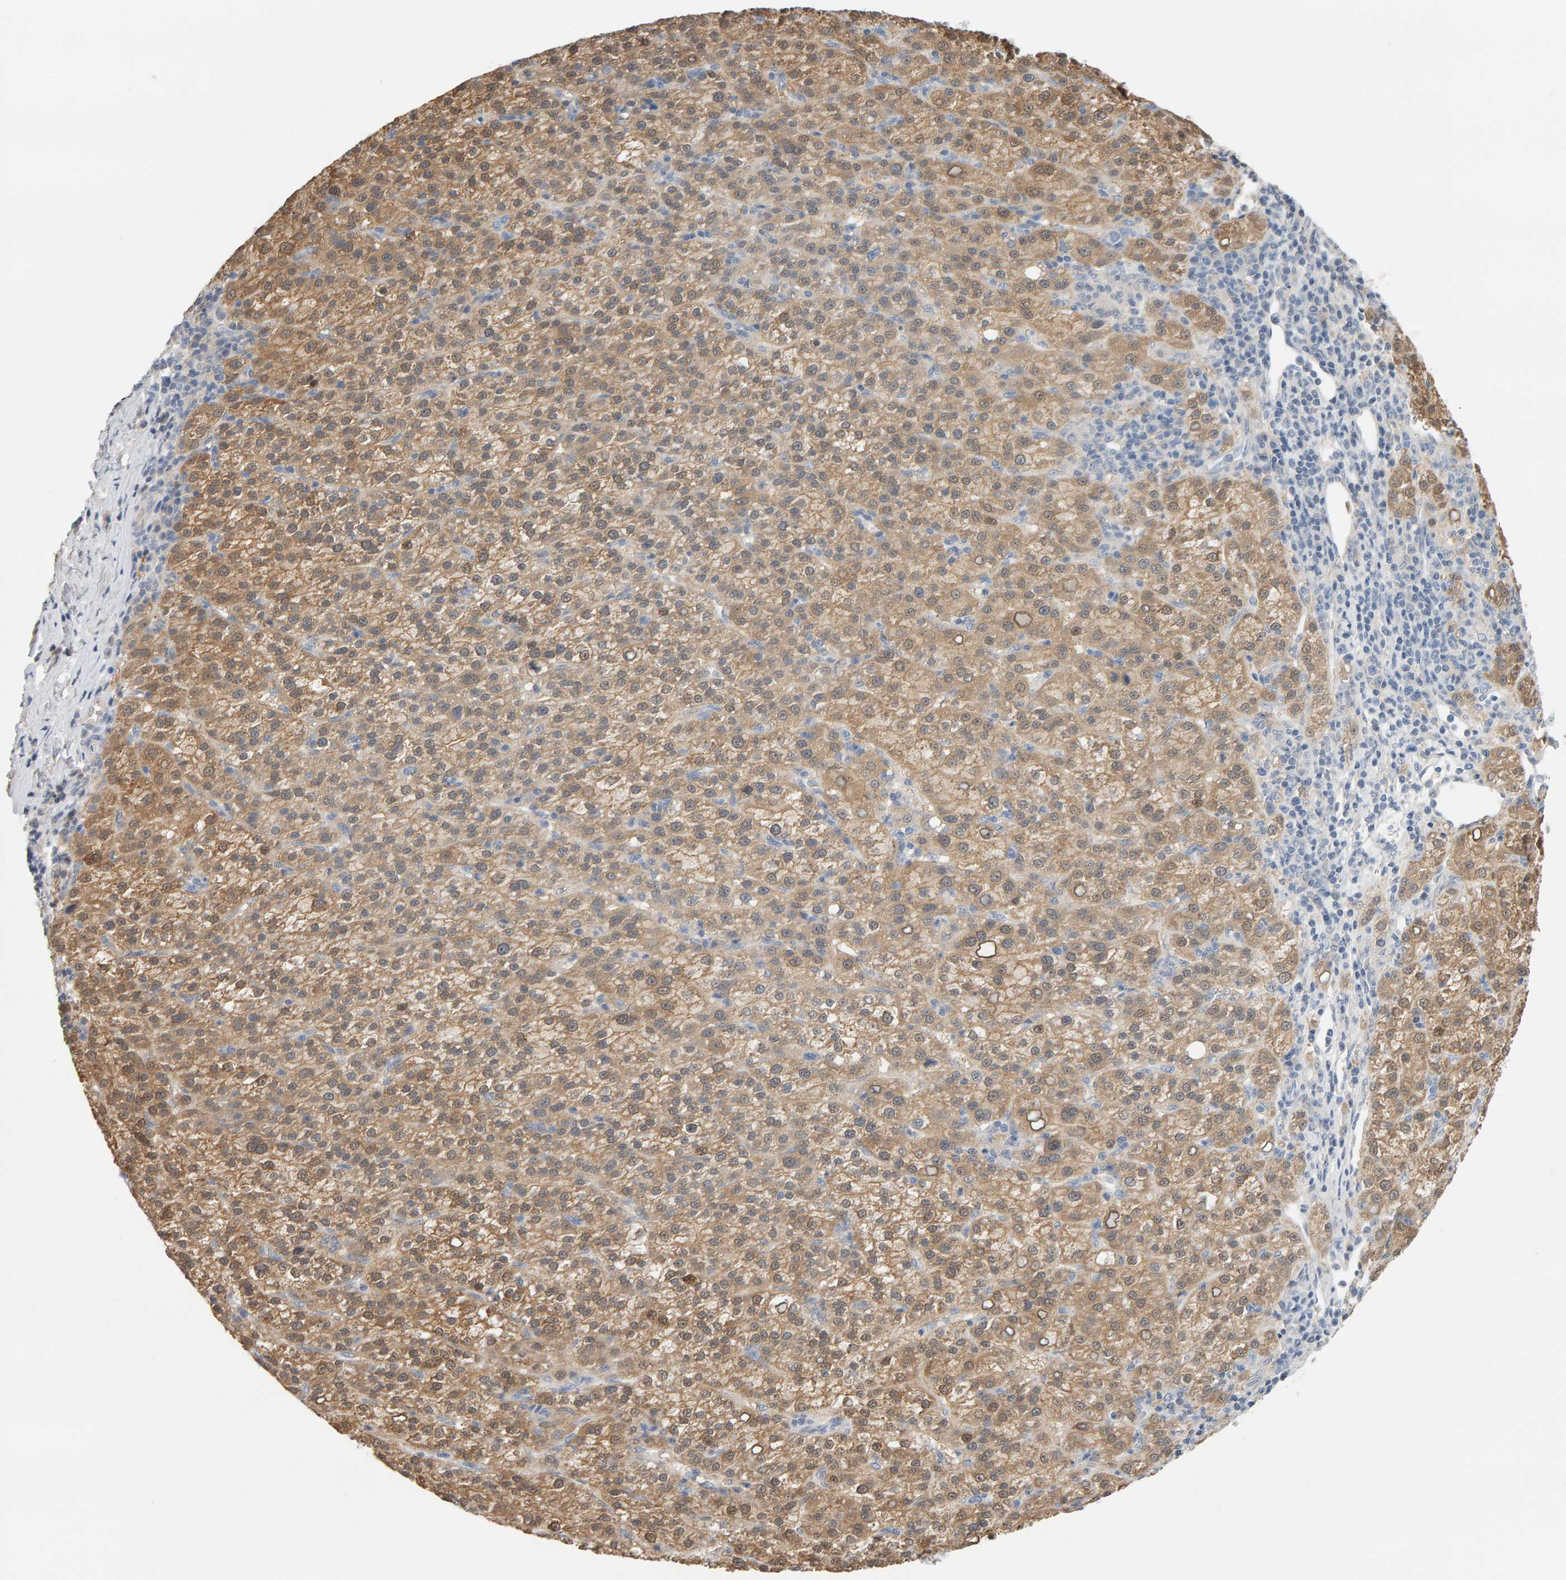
{"staining": {"intensity": "moderate", "quantity": ">75%", "location": "cytoplasmic/membranous"}, "tissue": "liver cancer", "cell_type": "Tumor cells", "image_type": "cancer", "snomed": [{"axis": "morphology", "description": "Carcinoma, Hepatocellular, NOS"}, {"axis": "topography", "description": "Liver"}], "caption": "DAB immunohistochemical staining of hepatocellular carcinoma (liver) displays moderate cytoplasmic/membranous protein expression in about >75% of tumor cells.", "gene": "GFUS", "patient": {"sex": "female", "age": 58}}